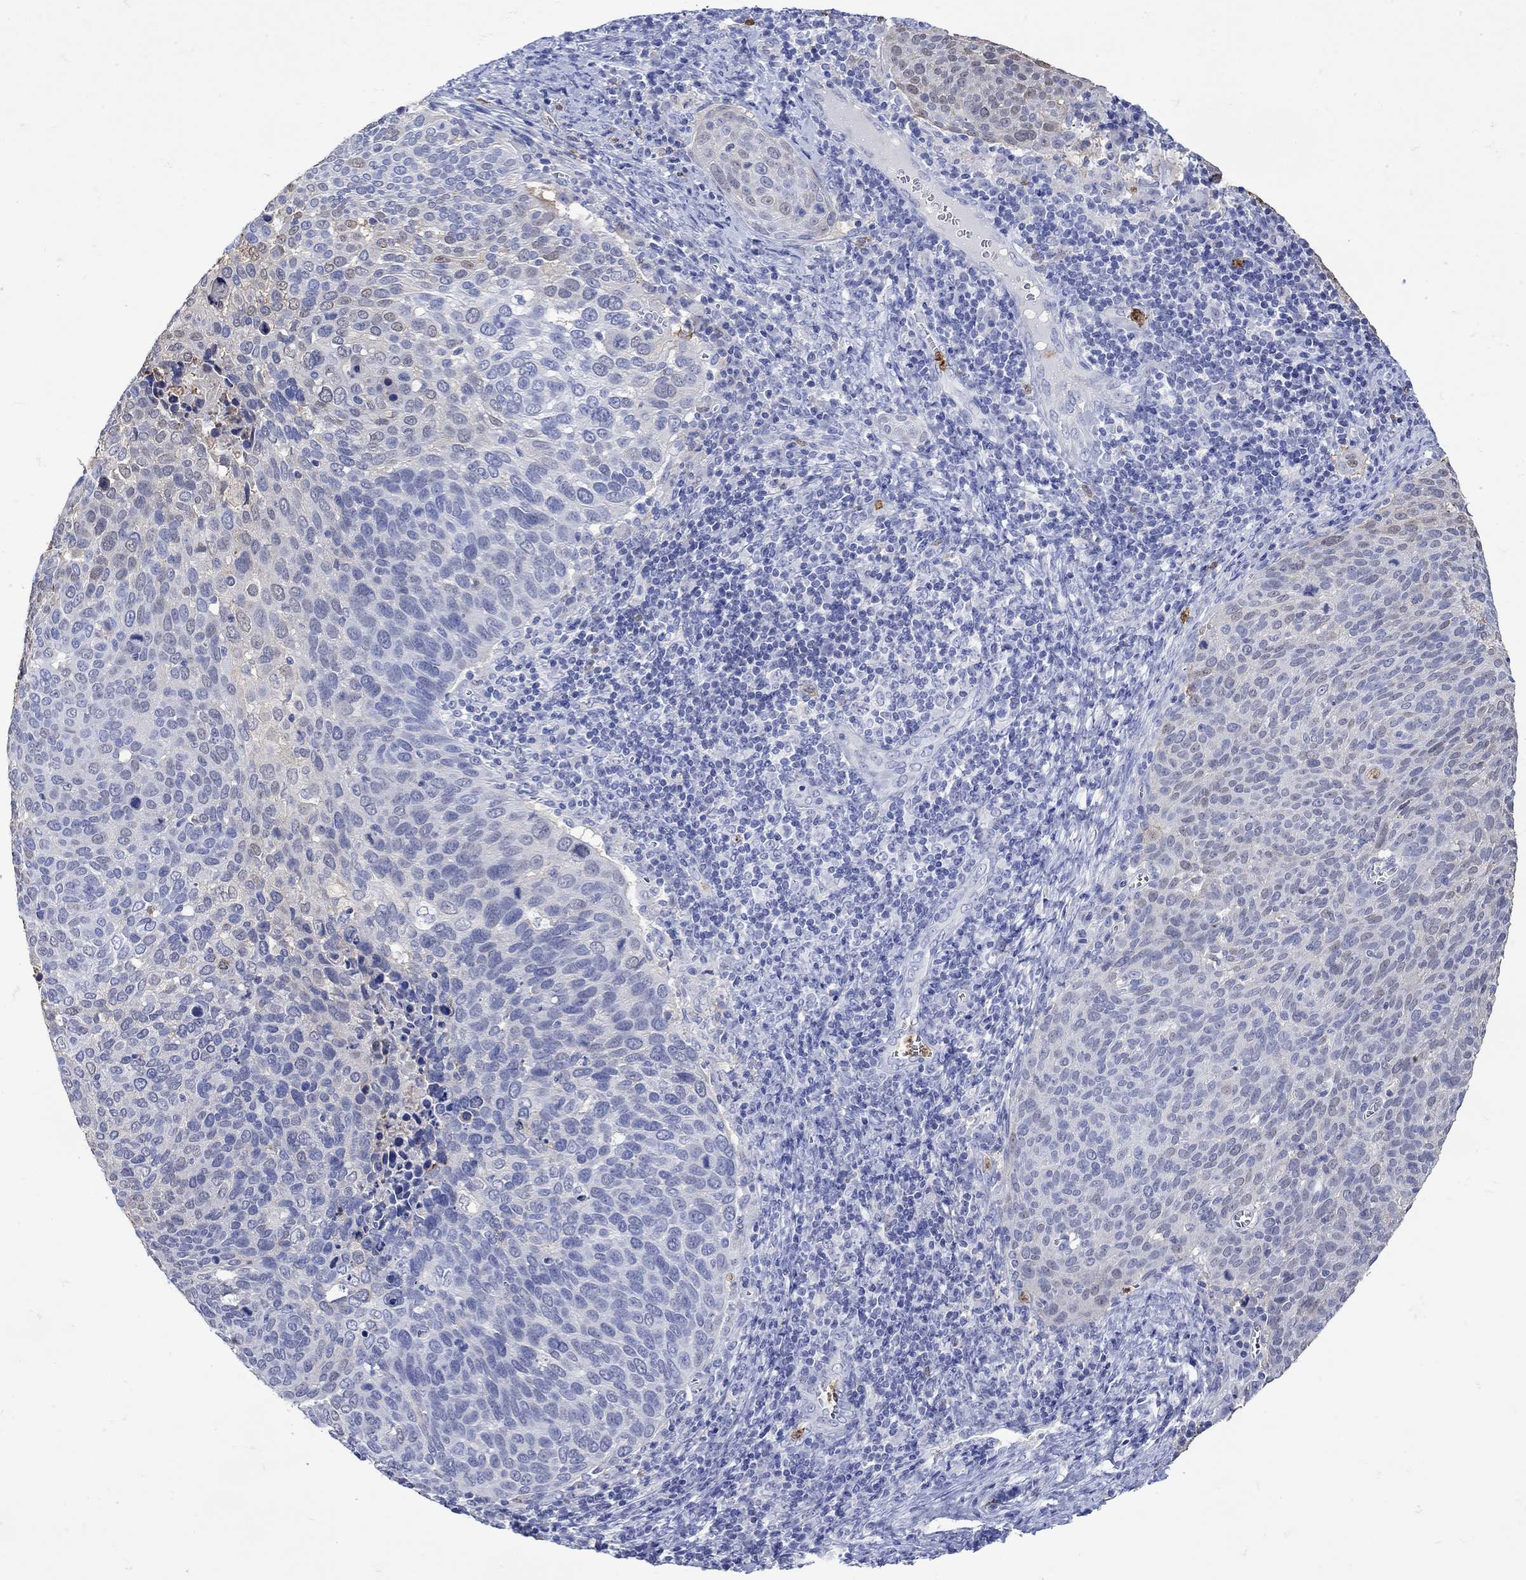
{"staining": {"intensity": "negative", "quantity": "none", "location": "none"}, "tissue": "cervical cancer", "cell_type": "Tumor cells", "image_type": "cancer", "snomed": [{"axis": "morphology", "description": "Squamous cell carcinoma, NOS"}, {"axis": "topography", "description": "Cervix"}], "caption": "A micrograph of human cervical cancer (squamous cell carcinoma) is negative for staining in tumor cells.", "gene": "LINGO3", "patient": {"sex": "female", "age": 39}}